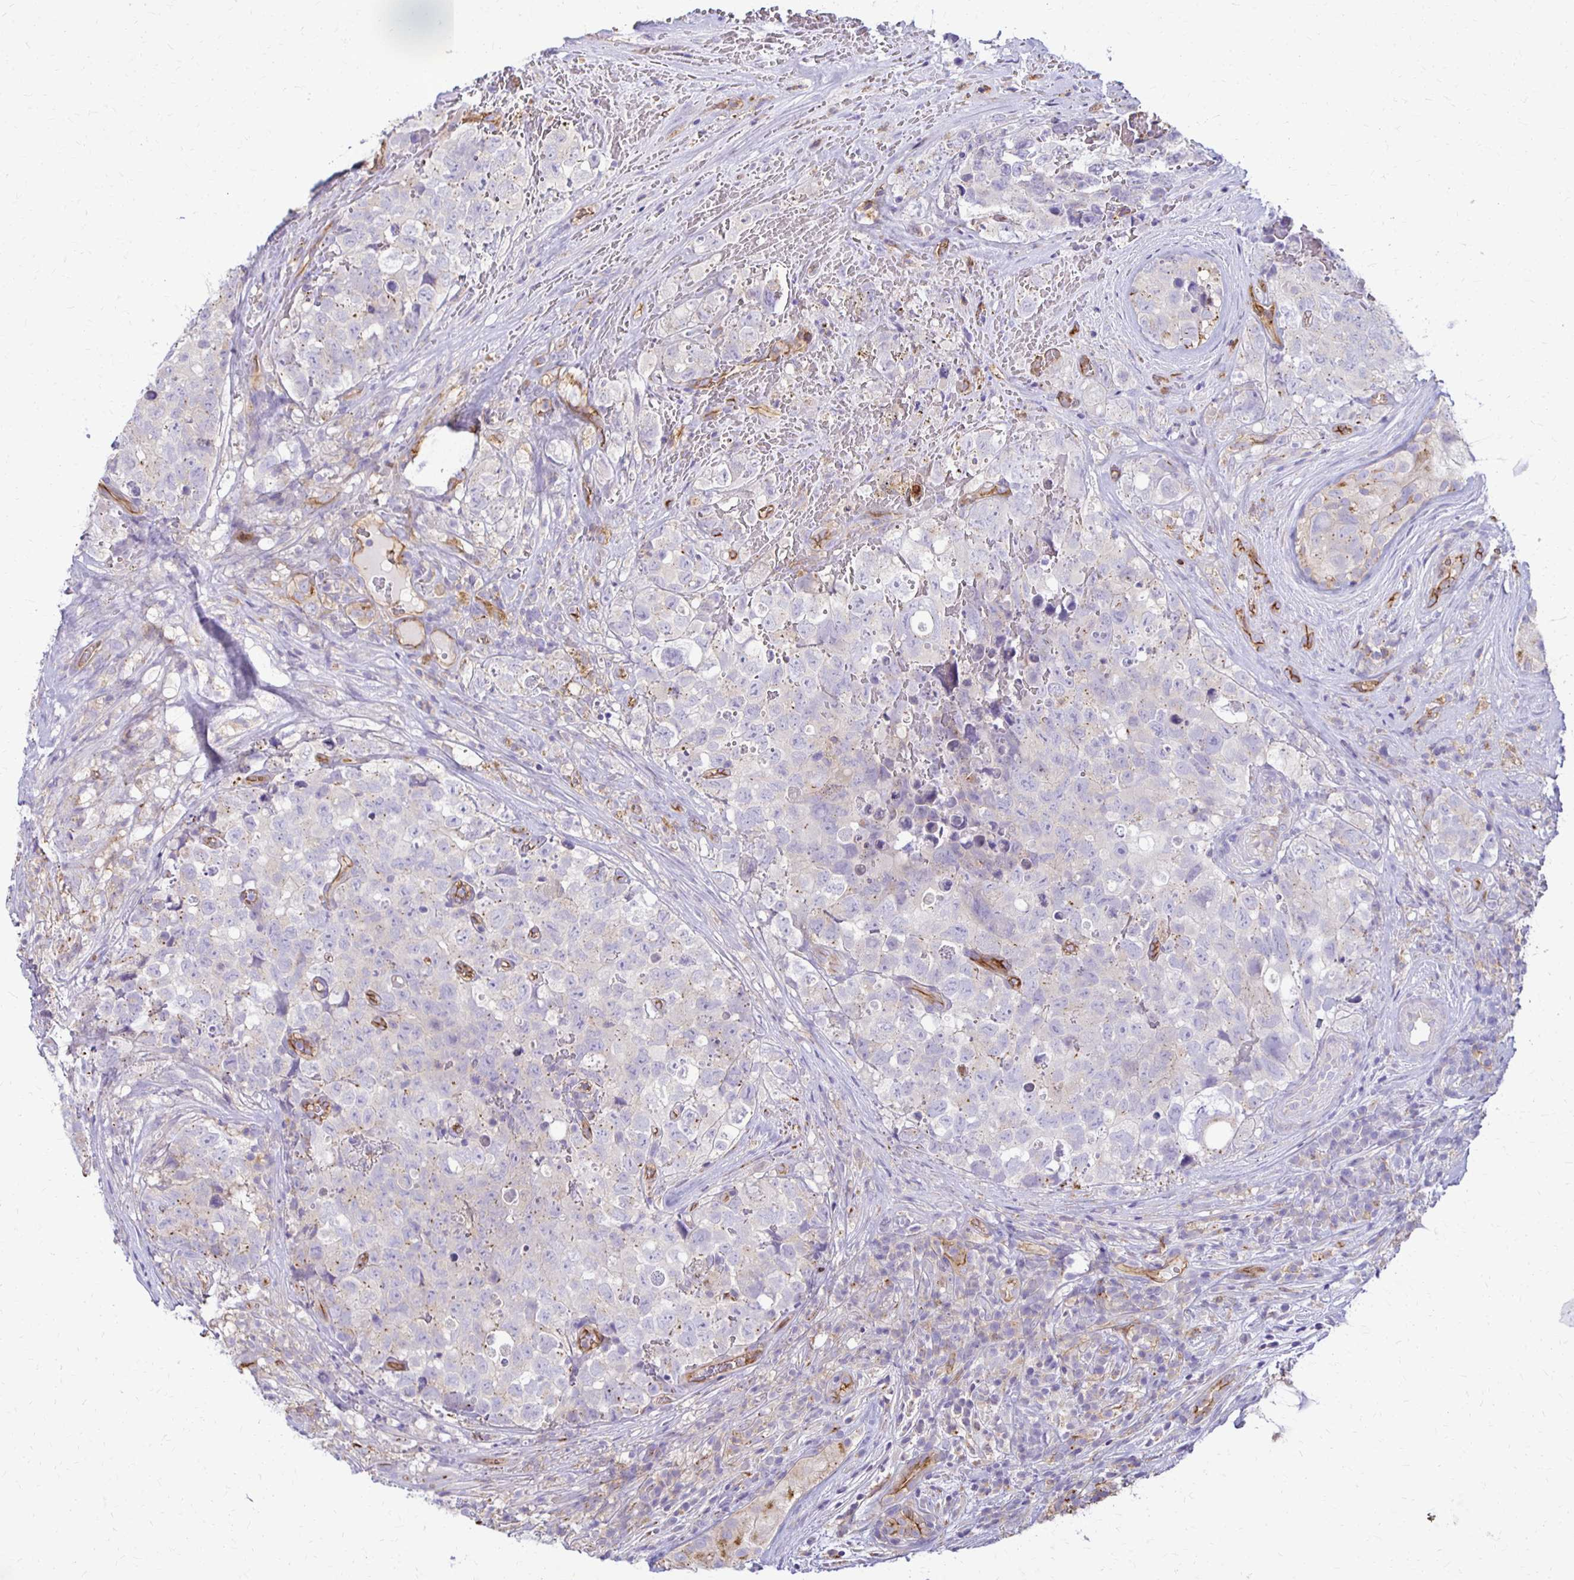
{"staining": {"intensity": "negative", "quantity": "none", "location": "none"}, "tissue": "testis cancer", "cell_type": "Tumor cells", "image_type": "cancer", "snomed": [{"axis": "morphology", "description": "Carcinoma, Embryonal, NOS"}, {"axis": "topography", "description": "Testis"}], "caption": "Immunohistochemical staining of testis cancer shows no significant staining in tumor cells. (DAB immunohistochemistry (IHC), high magnification).", "gene": "TTYH1", "patient": {"sex": "male", "age": 18}}